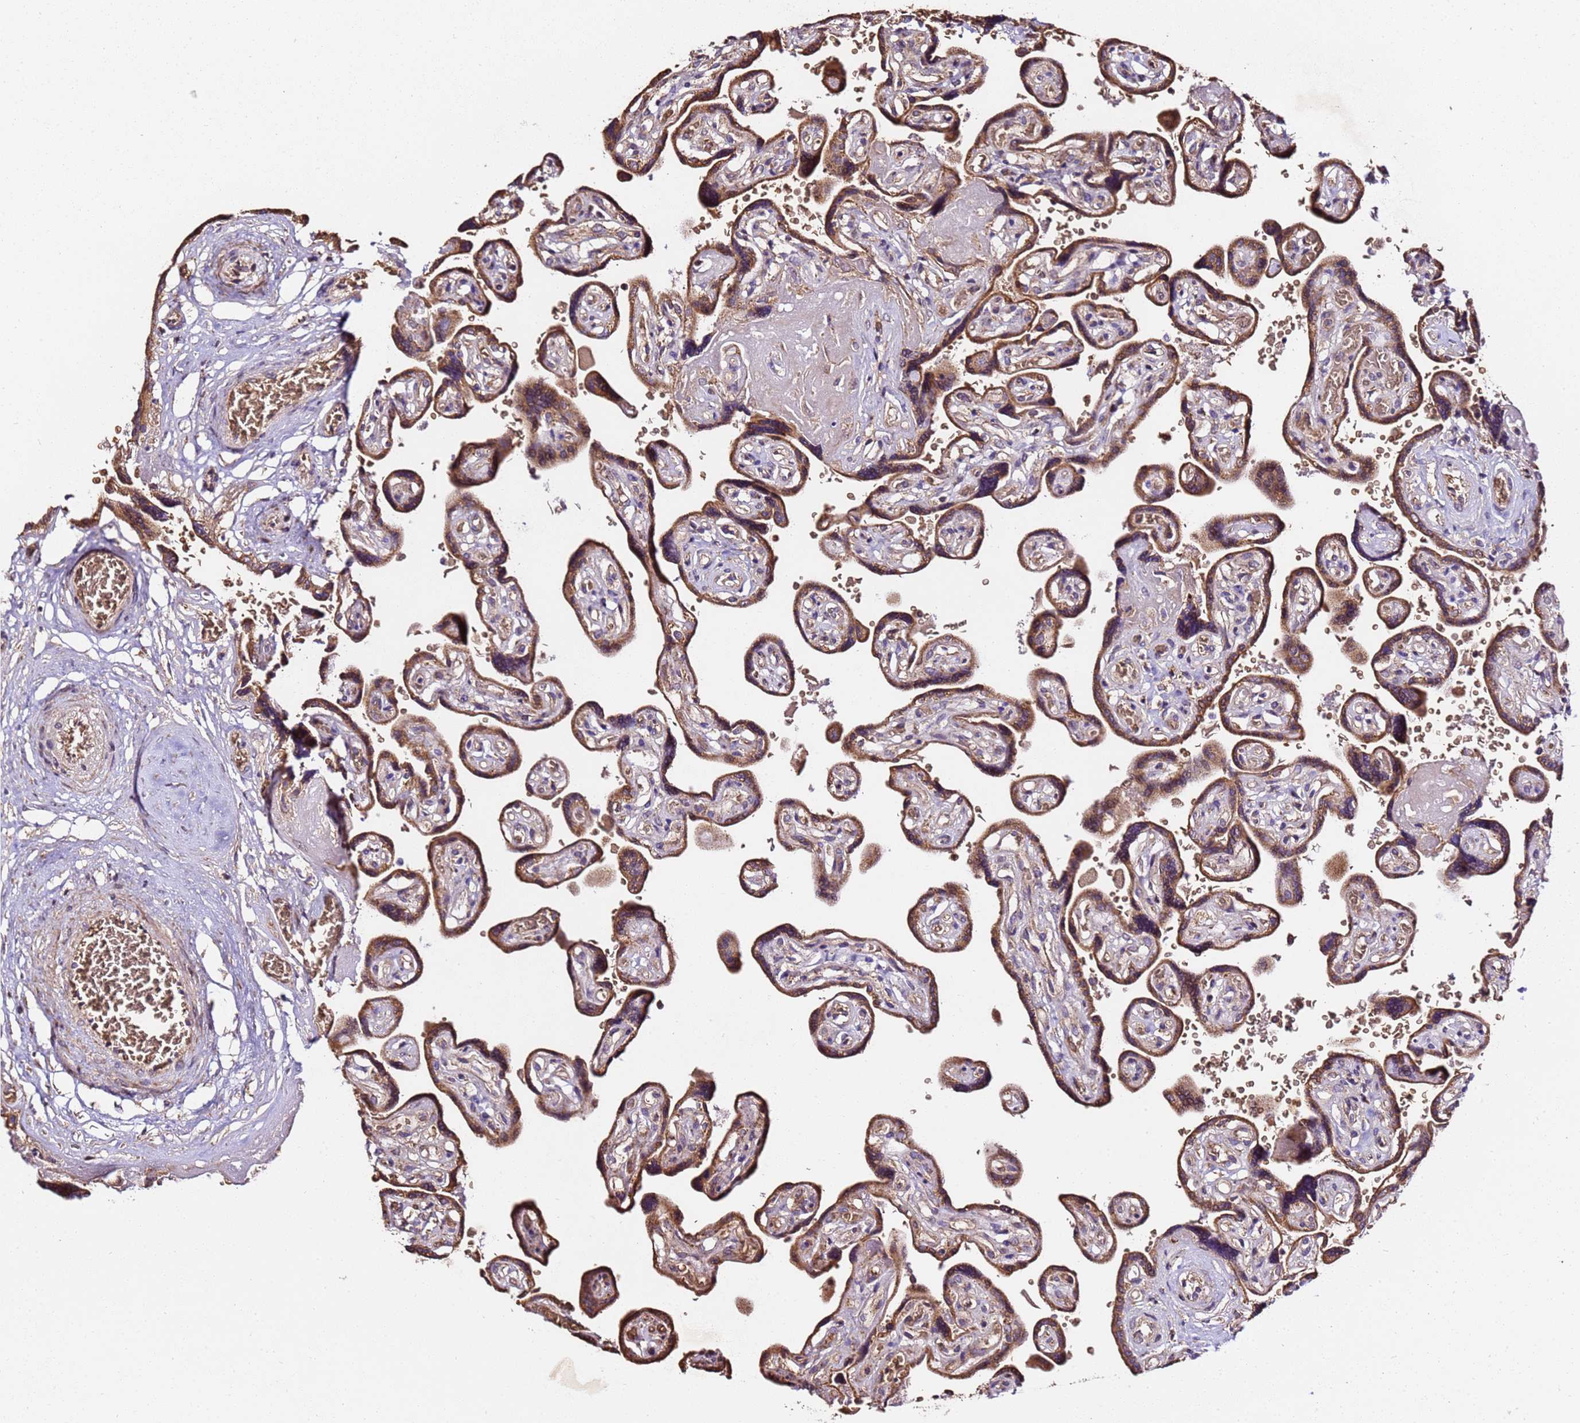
{"staining": {"intensity": "moderate", "quantity": ">75%", "location": "cytoplasmic/membranous"}, "tissue": "placenta", "cell_type": "Decidual cells", "image_type": "normal", "snomed": [{"axis": "morphology", "description": "Normal tissue, NOS"}, {"axis": "topography", "description": "Placenta"}], "caption": "Protein positivity by immunohistochemistry displays moderate cytoplasmic/membranous expression in about >75% of decidual cells in normal placenta.", "gene": "LRRIQ1", "patient": {"sex": "female", "age": 32}}